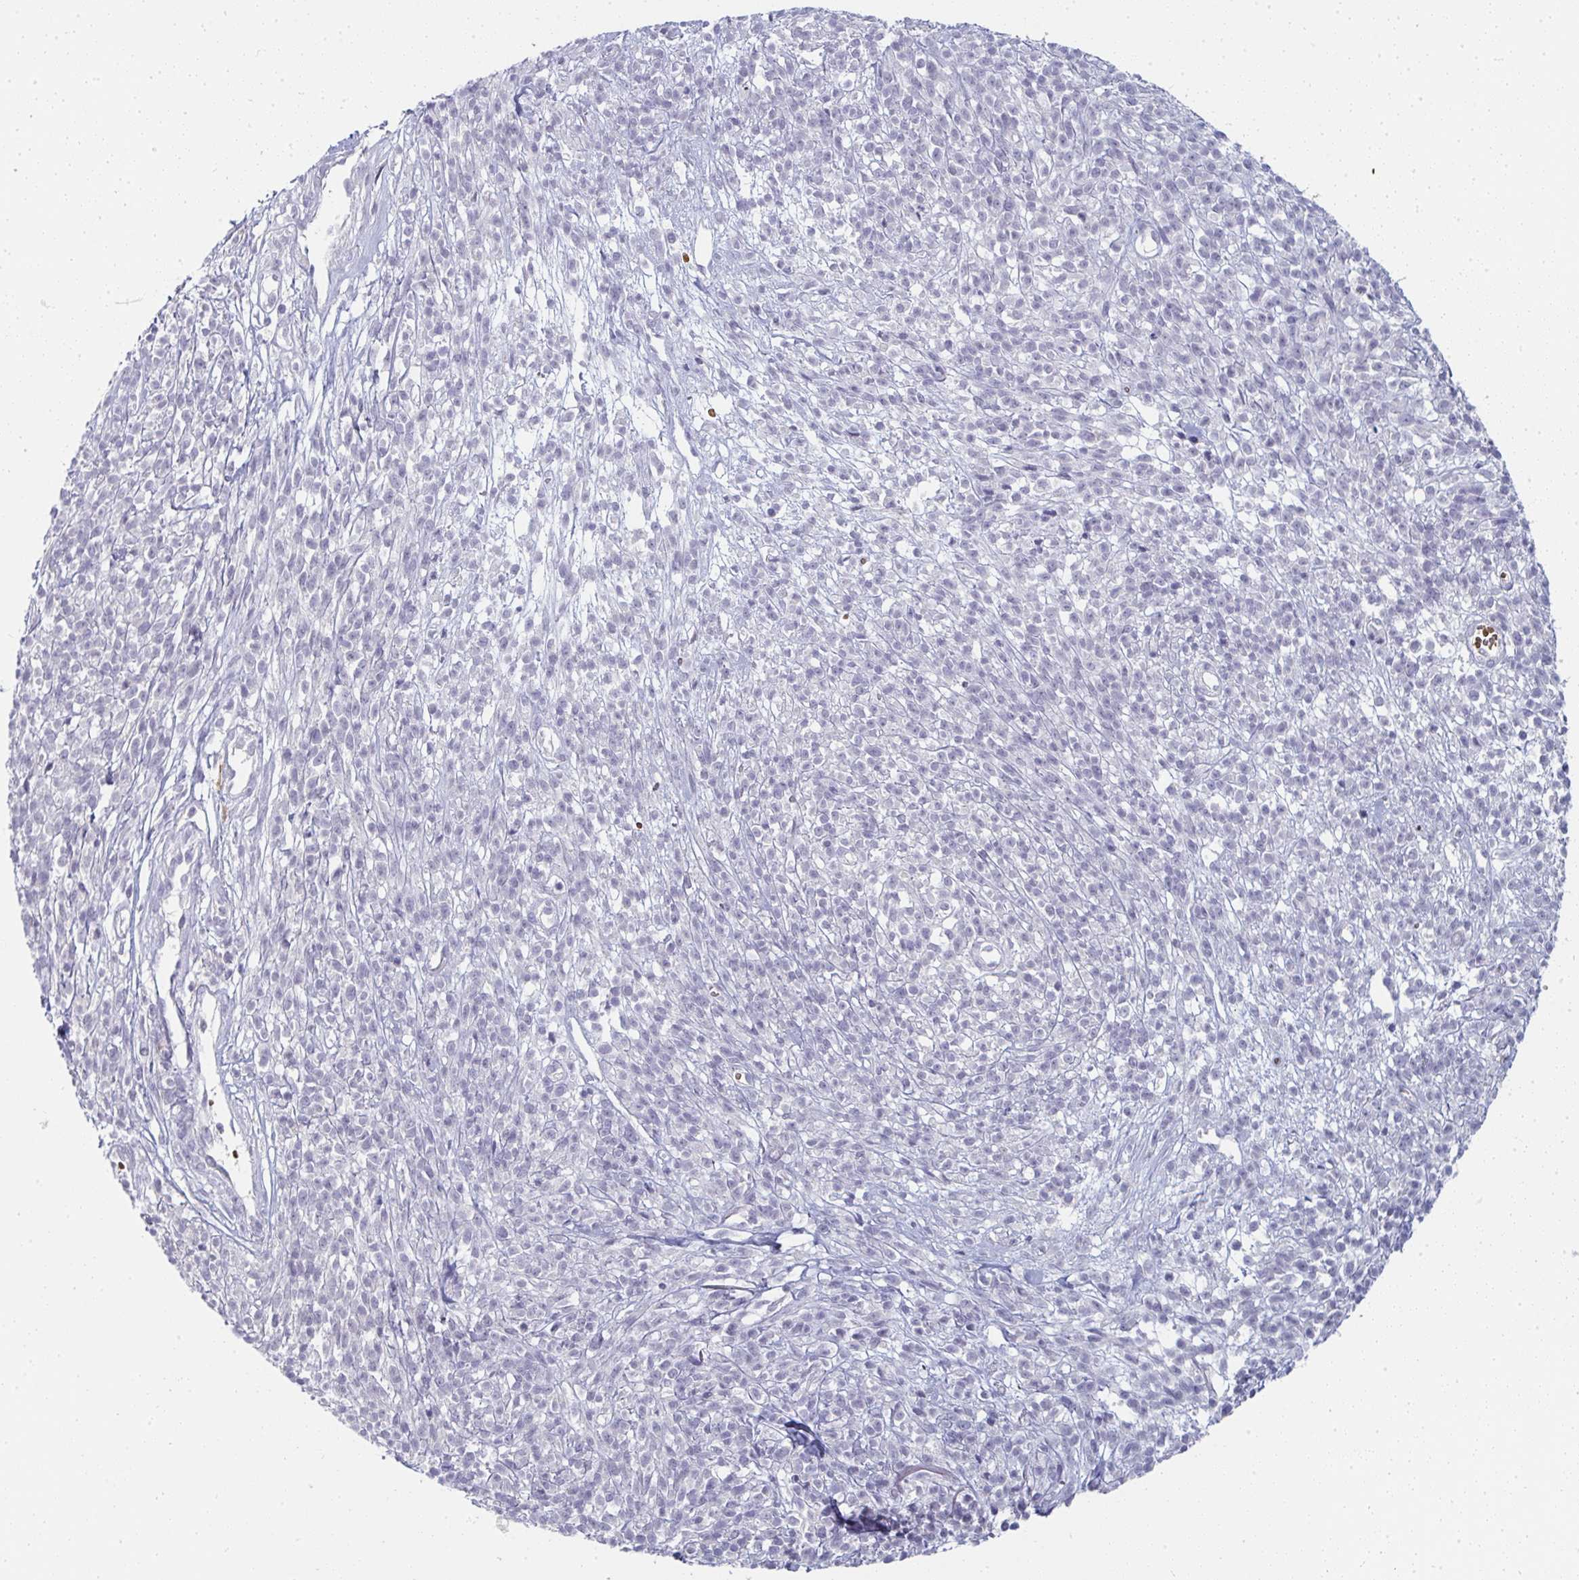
{"staining": {"intensity": "negative", "quantity": "none", "location": "none"}, "tissue": "melanoma", "cell_type": "Tumor cells", "image_type": "cancer", "snomed": [{"axis": "morphology", "description": "Malignant melanoma, NOS"}, {"axis": "topography", "description": "Skin"}, {"axis": "topography", "description": "Skin of trunk"}], "caption": "This is an immunohistochemistry photomicrograph of melanoma. There is no positivity in tumor cells.", "gene": "SHB", "patient": {"sex": "male", "age": 74}}